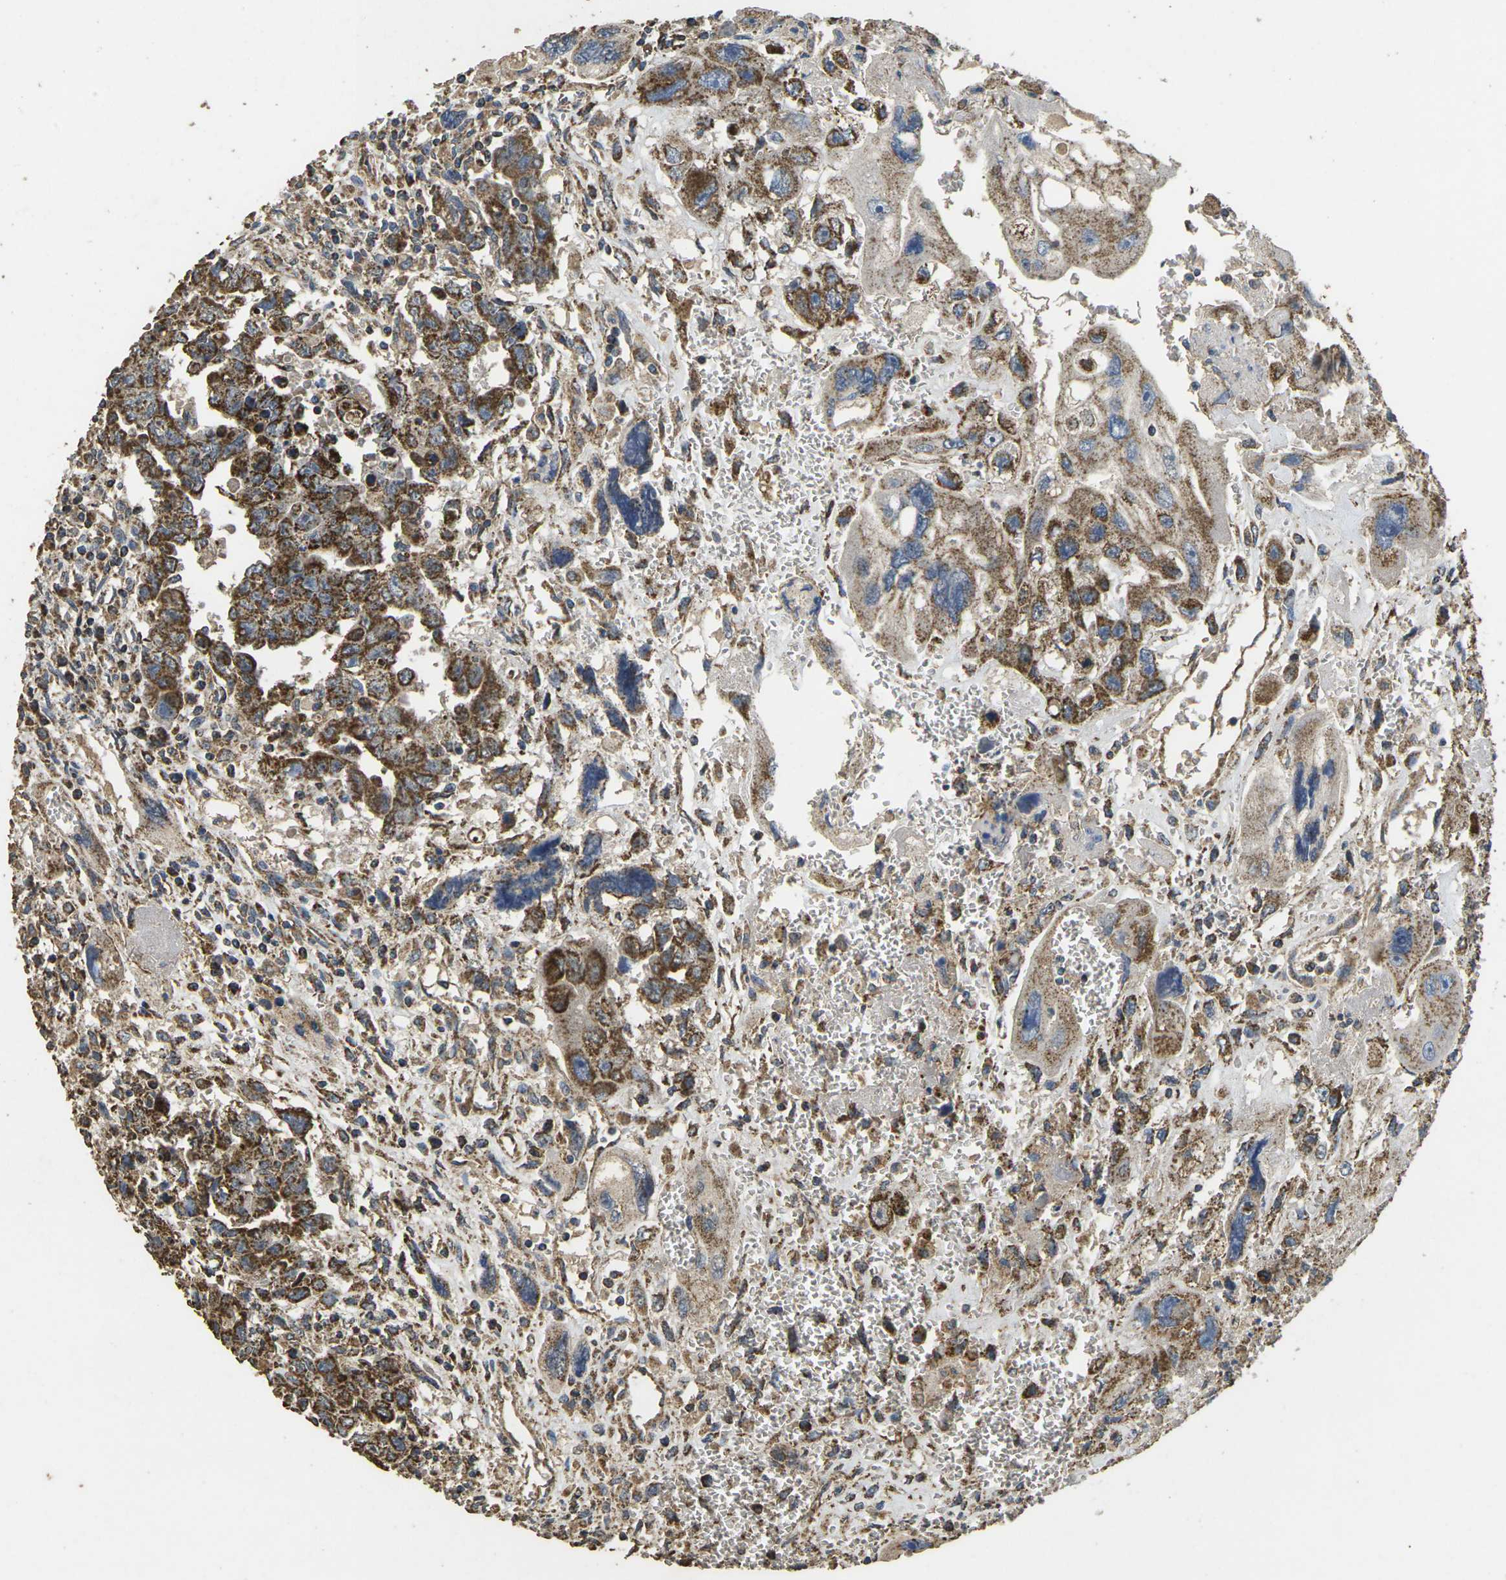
{"staining": {"intensity": "moderate", "quantity": ">75%", "location": "cytoplasmic/membranous"}, "tissue": "testis cancer", "cell_type": "Tumor cells", "image_type": "cancer", "snomed": [{"axis": "morphology", "description": "Carcinoma, Embryonal, NOS"}, {"axis": "topography", "description": "Testis"}], "caption": "An image of testis cancer (embryonal carcinoma) stained for a protein demonstrates moderate cytoplasmic/membranous brown staining in tumor cells. (DAB (3,3'-diaminobenzidine) IHC with brightfield microscopy, high magnification).", "gene": "MAPK11", "patient": {"sex": "male", "age": 28}}